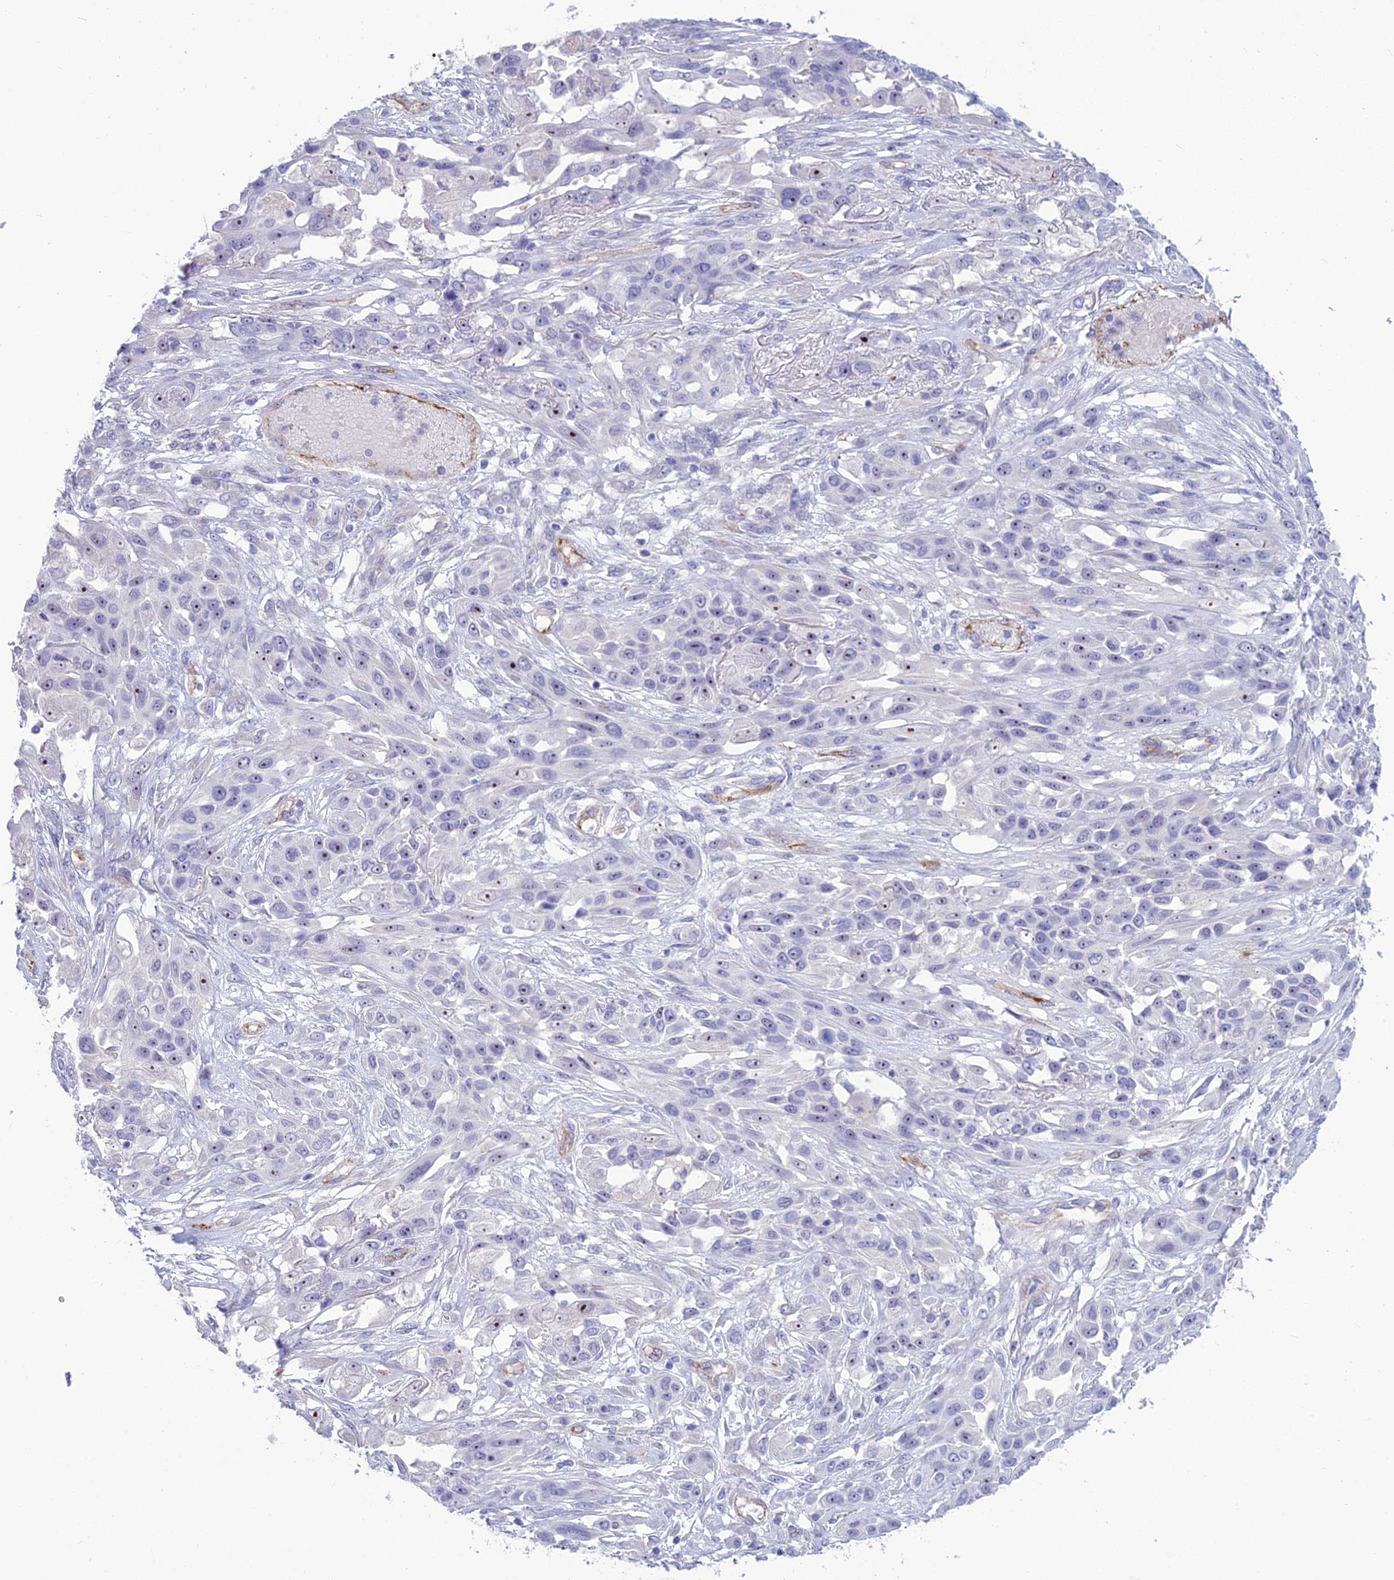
{"staining": {"intensity": "moderate", "quantity": "<25%", "location": "nuclear"}, "tissue": "lung cancer", "cell_type": "Tumor cells", "image_type": "cancer", "snomed": [{"axis": "morphology", "description": "Squamous cell carcinoma, NOS"}, {"axis": "topography", "description": "Lung"}], "caption": "This image exhibits IHC staining of human lung cancer (squamous cell carcinoma), with low moderate nuclear expression in about <25% of tumor cells.", "gene": "BBS7", "patient": {"sex": "female", "age": 70}}